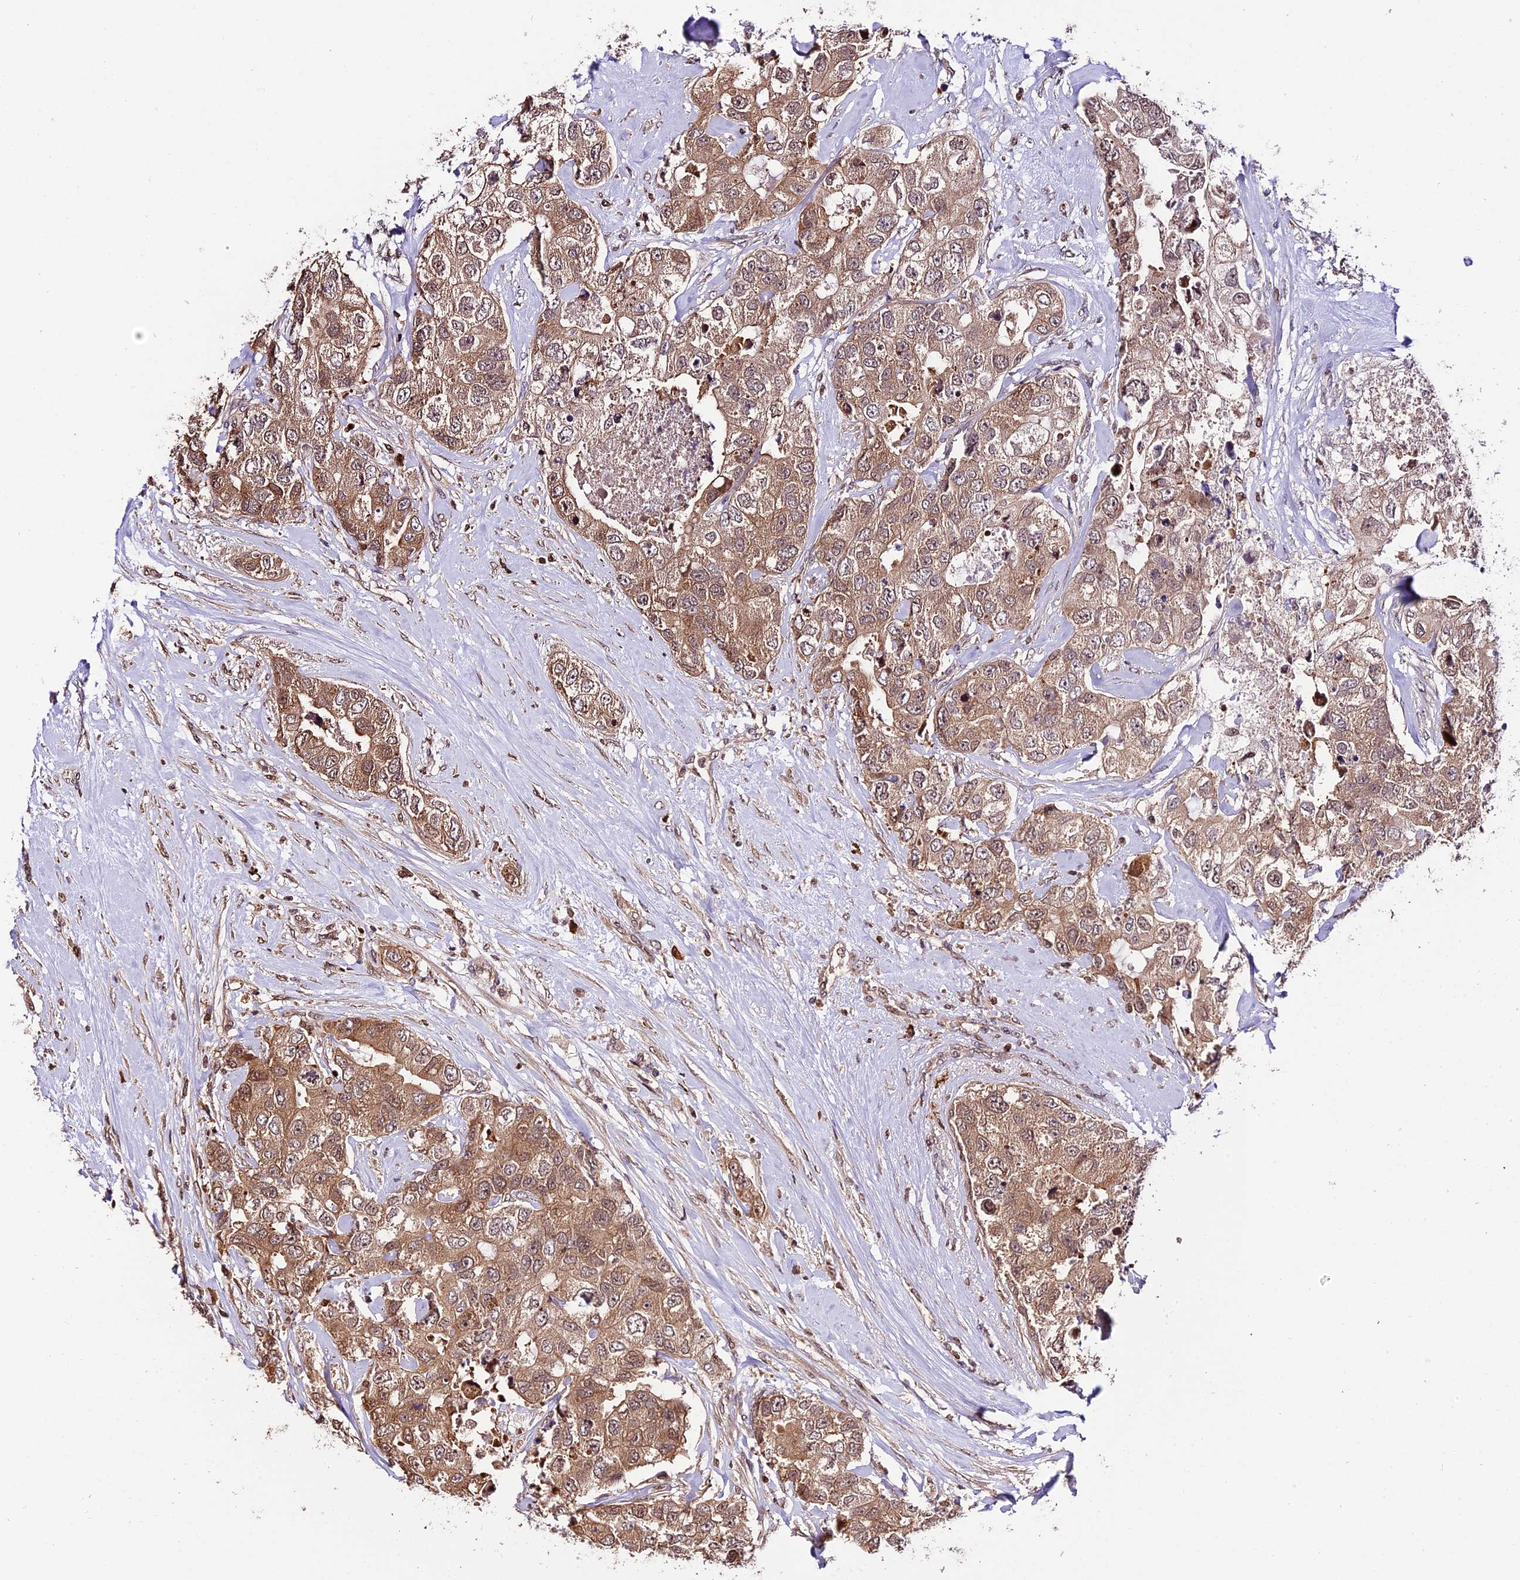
{"staining": {"intensity": "moderate", "quantity": ">75%", "location": "cytoplasmic/membranous,nuclear"}, "tissue": "breast cancer", "cell_type": "Tumor cells", "image_type": "cancer", "snomed": [{"axis": "morphology", "description": "Duct carcinoma"}, {"axis": "topography", "description": "Breast"}], "caption": "A brown stain shows moderate cytoplasmic/membranous and nuclear expression of a protein in breast infiltrating ductal carcinoma tumor cells.", "gene": "HERPUD1", "patient": {"sex": "female", "age": 62}}